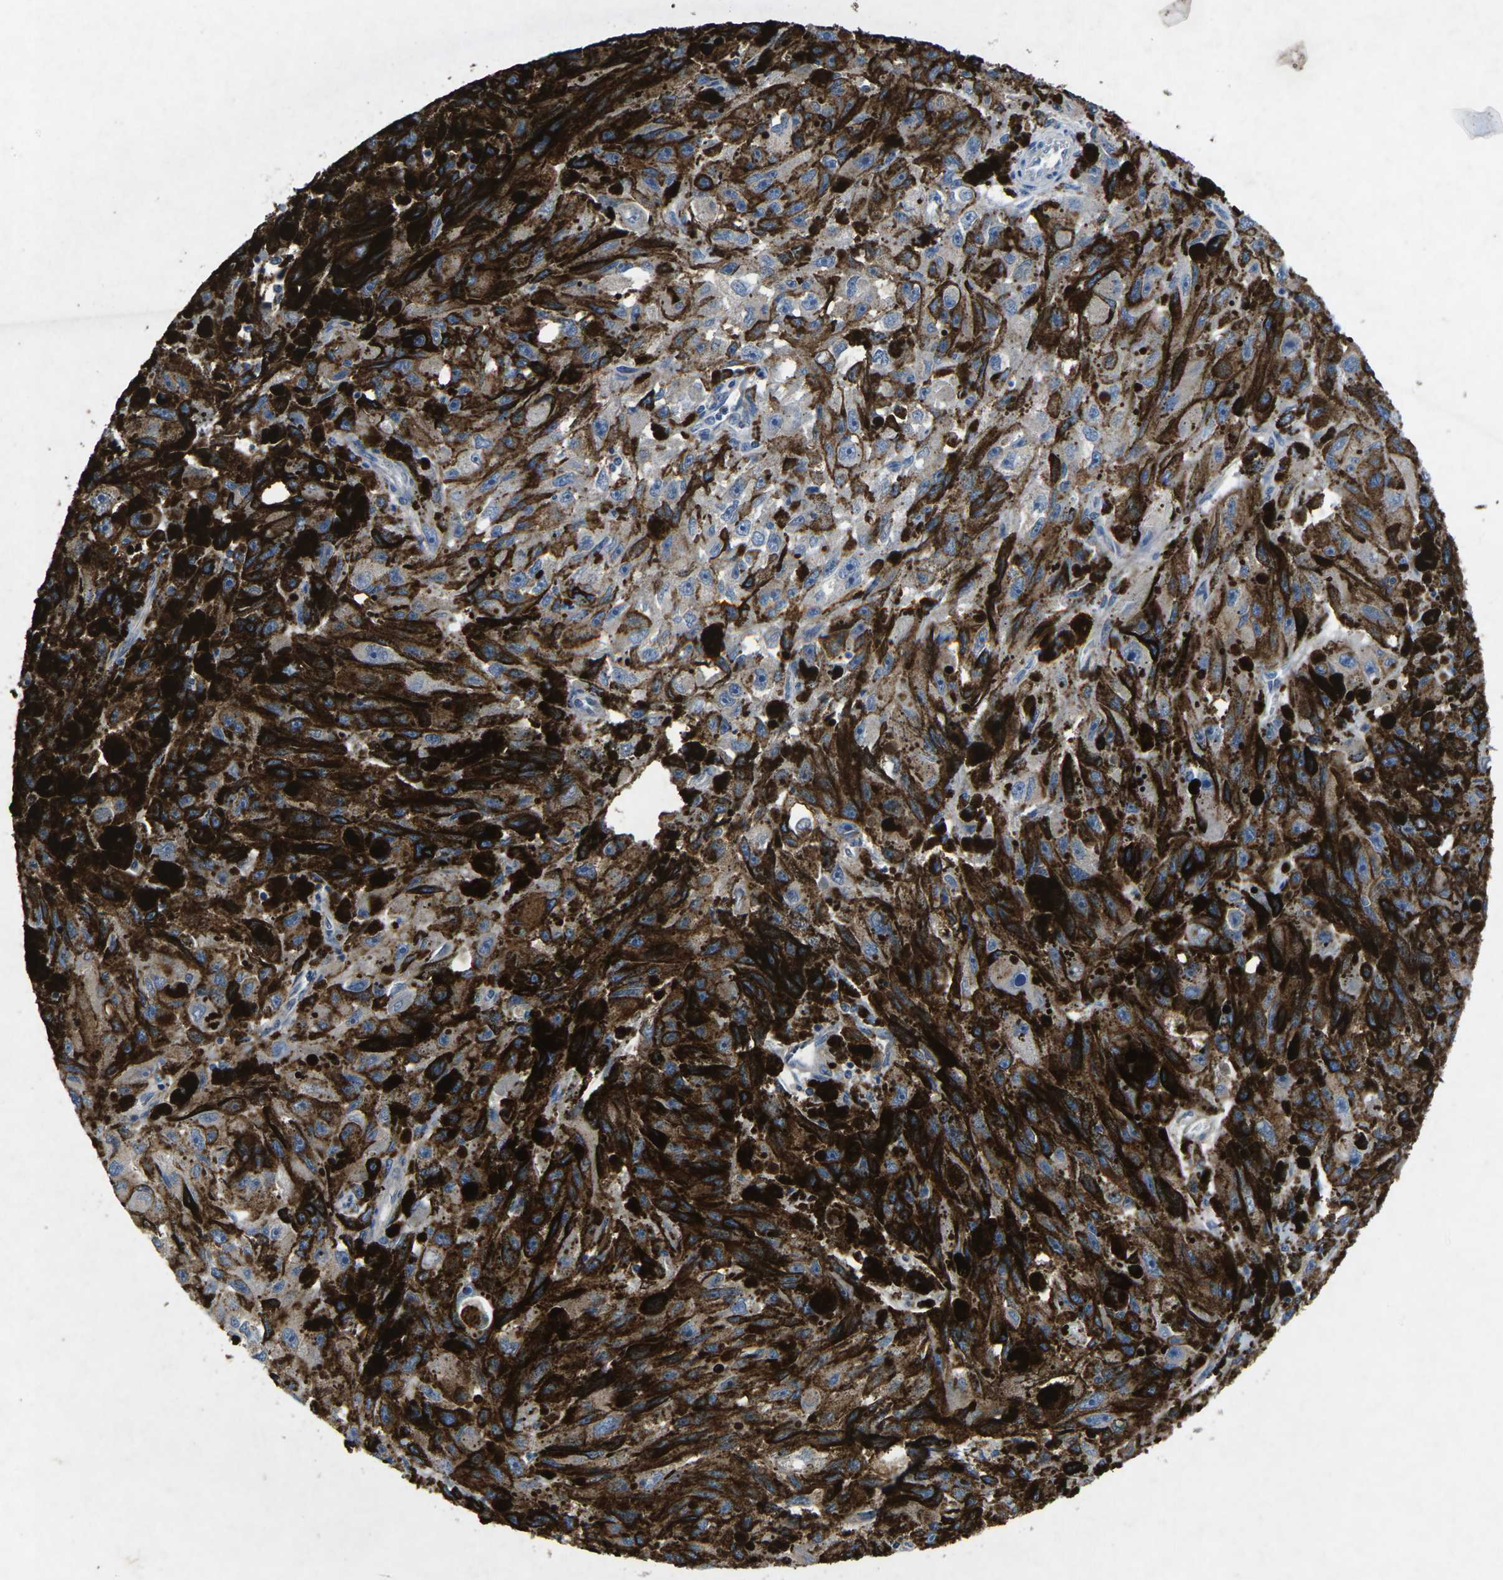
{"staining": {"intensity": "negative", "quantity": "none", "location": "none"}, "tissue": "melanoma", "cell_type": "Tumor cells", "image_type": "cancer", "snomed": [{"axis": "morphology", "description": "Malignant melanoma, NOS"}, {"axis": "topography", "description": "Skin"}], "caption": "IHC histopathology image of neoplastic tissue: human malignant melanoma stained with DAB (3,3'-diaminobenzidine) demonstrates no significant protein staining in tumor cells.", "gene": "PLG", "patient": {"sex": "female", "age": 104}}